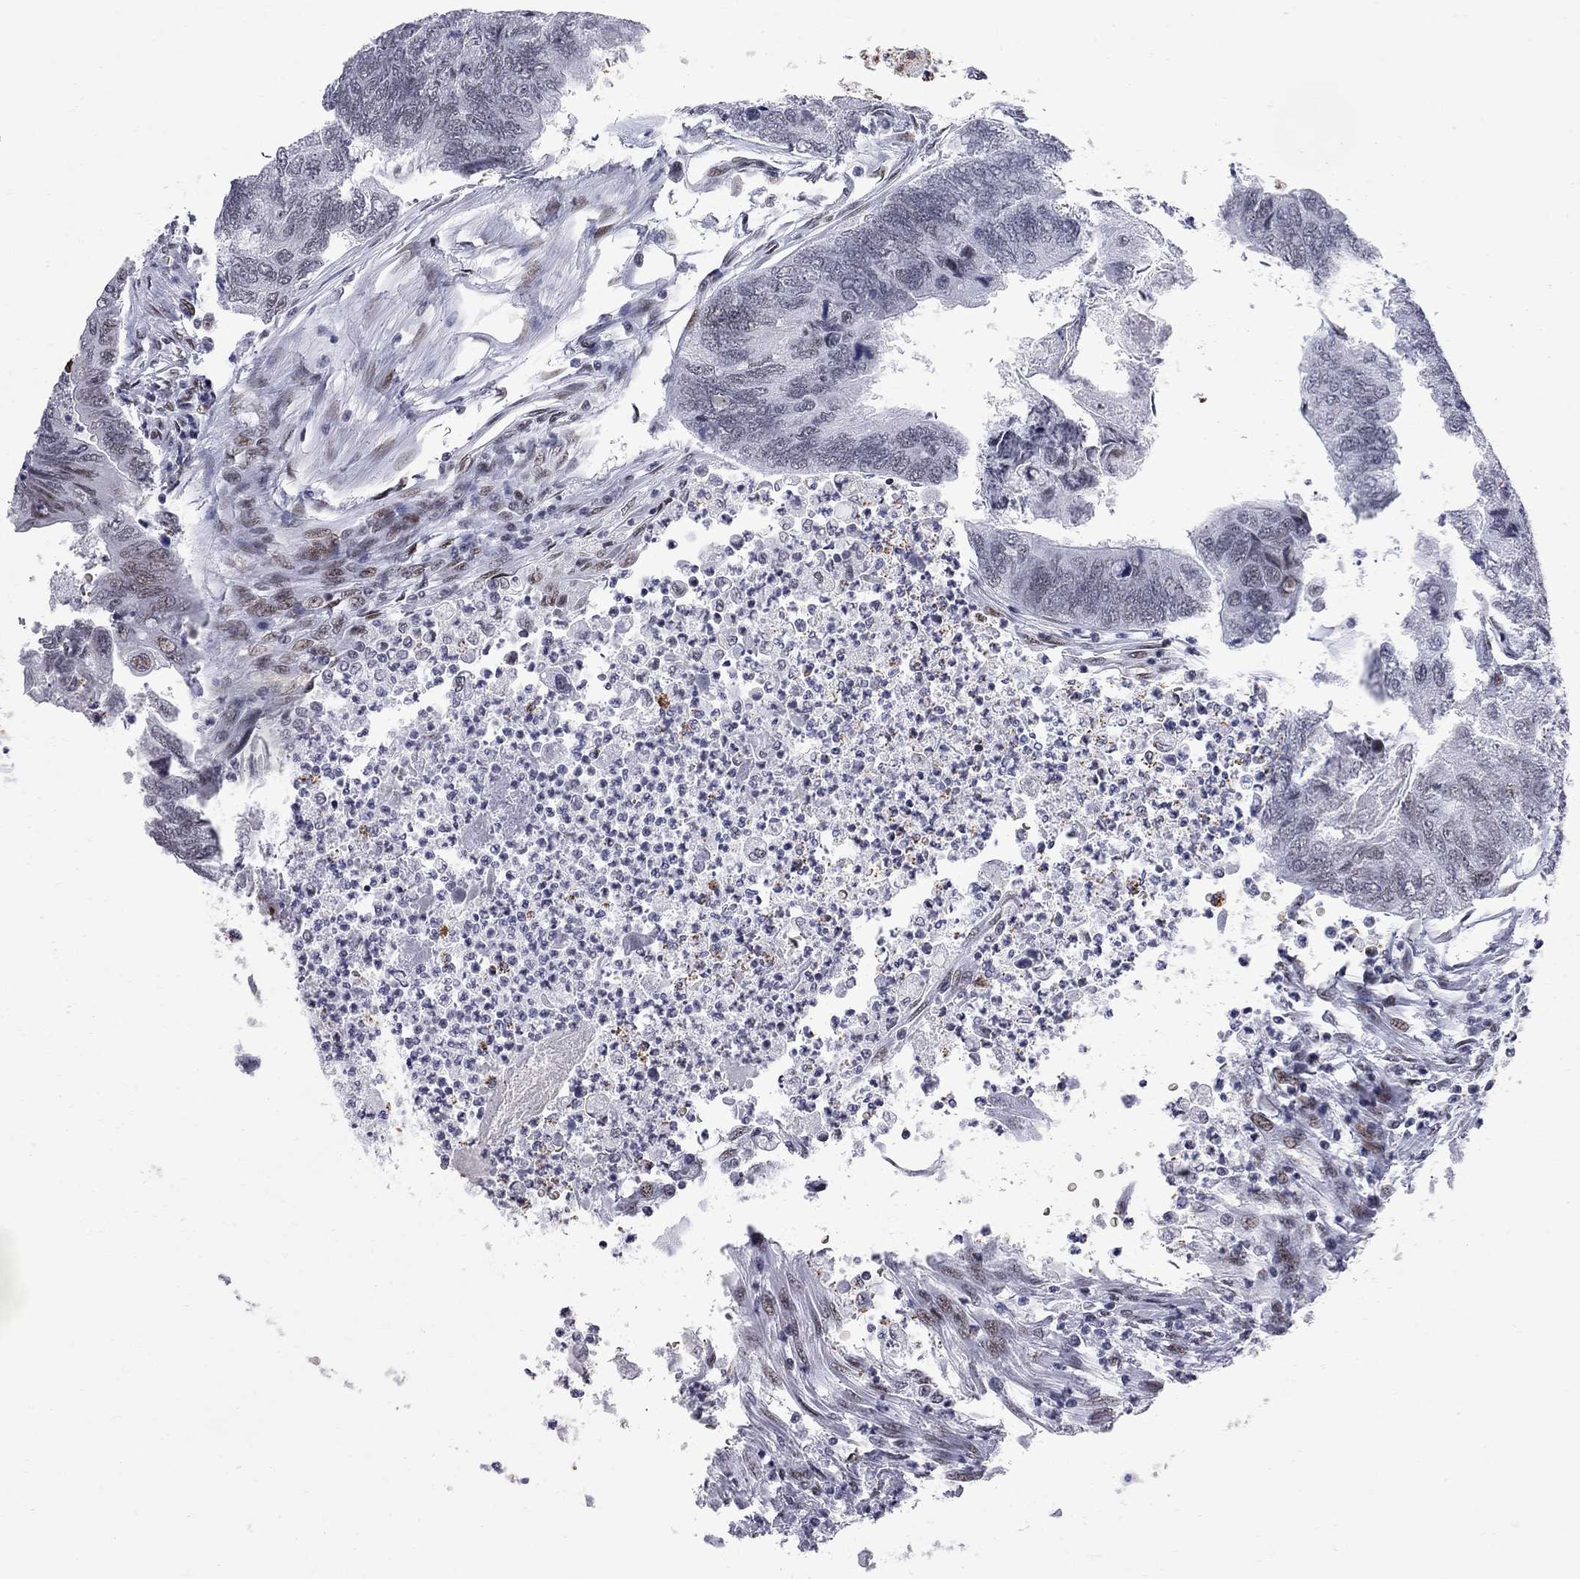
{"staining": {"intensity": "negative", "quantity": "none", "location": "none"}, "tissue": "colorectal cancer", "cell_type": "Tumor cells", "image_type": "cancer", "snomed": [{"axis": "morphology", "description": "Adenocarcinoma, NOS"}, {"axis": "topography", "description": "Colon"}], "caption": "The image reveals no staining of tumor cells in colorectal cancer. (DAB (3,3'-diaminobenzidine) immunohistochemistry (IHC) with hematoxylin counter stain).", "gene": "ZBTB47", "patient": {"sex": "female", "age": 67}}